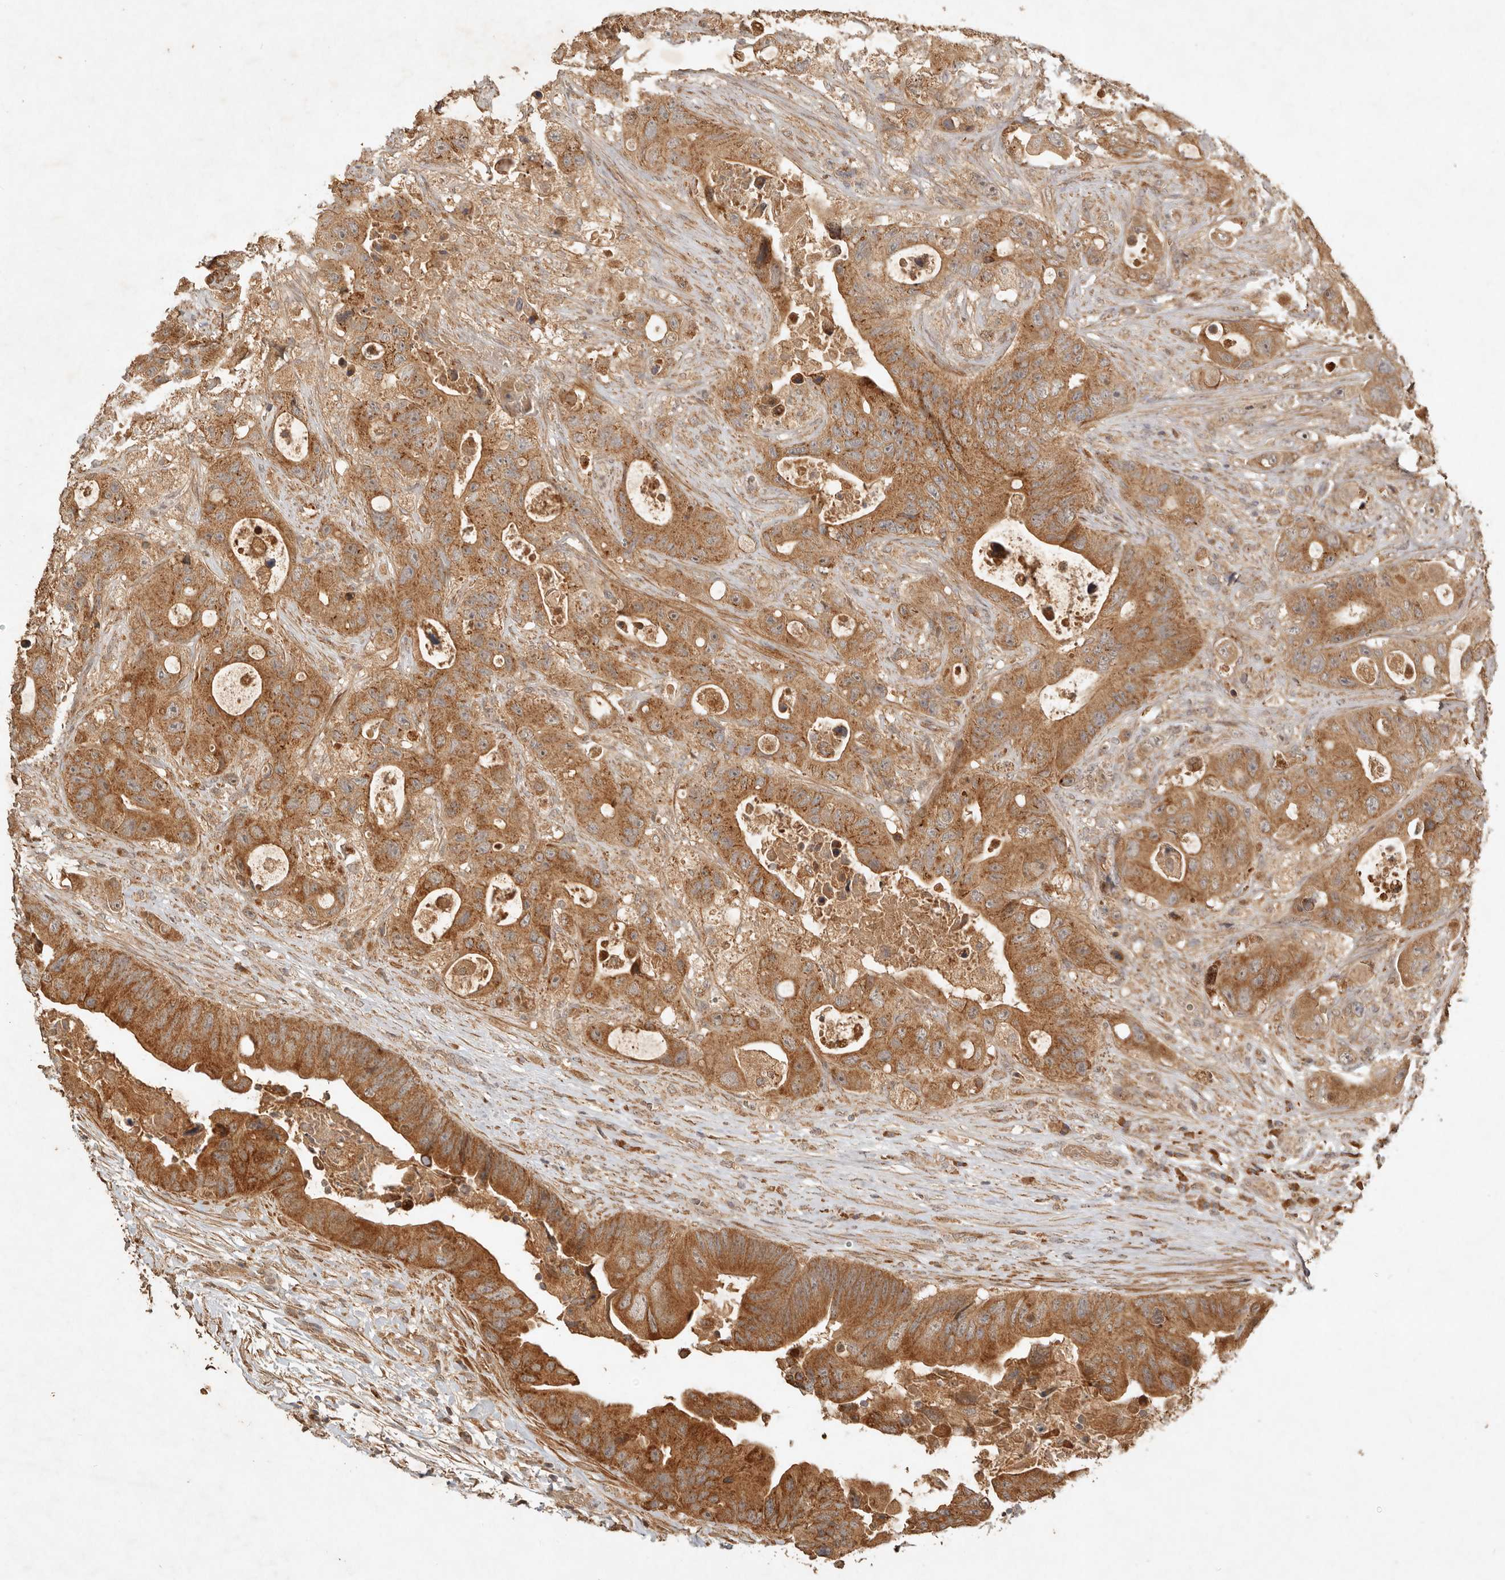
{"staining": {"intensity": "moderate", "quantity": ">75%", "location": "cytoplasmic/membranous"}, "tissue": "colorectal cancer", "cell_type": "Tumor cells", "image_type": "cancer", "snomed": [{"axis": "morphology", "description": "Adenocarcinoma, NOS"}, {"axis": "topography", "description": "Colon"}], "caption": "A brown stain shows moderate cytoplasmic/membranous staining of a protein in human colorectal cancer tumor cells. (Stains: DAB in brown, nuclei in blue, Microscopy: brightfield microscopy at high magnification).", "gene": "CLEC4C", "patient": {"sex": "female", "age": 46}}